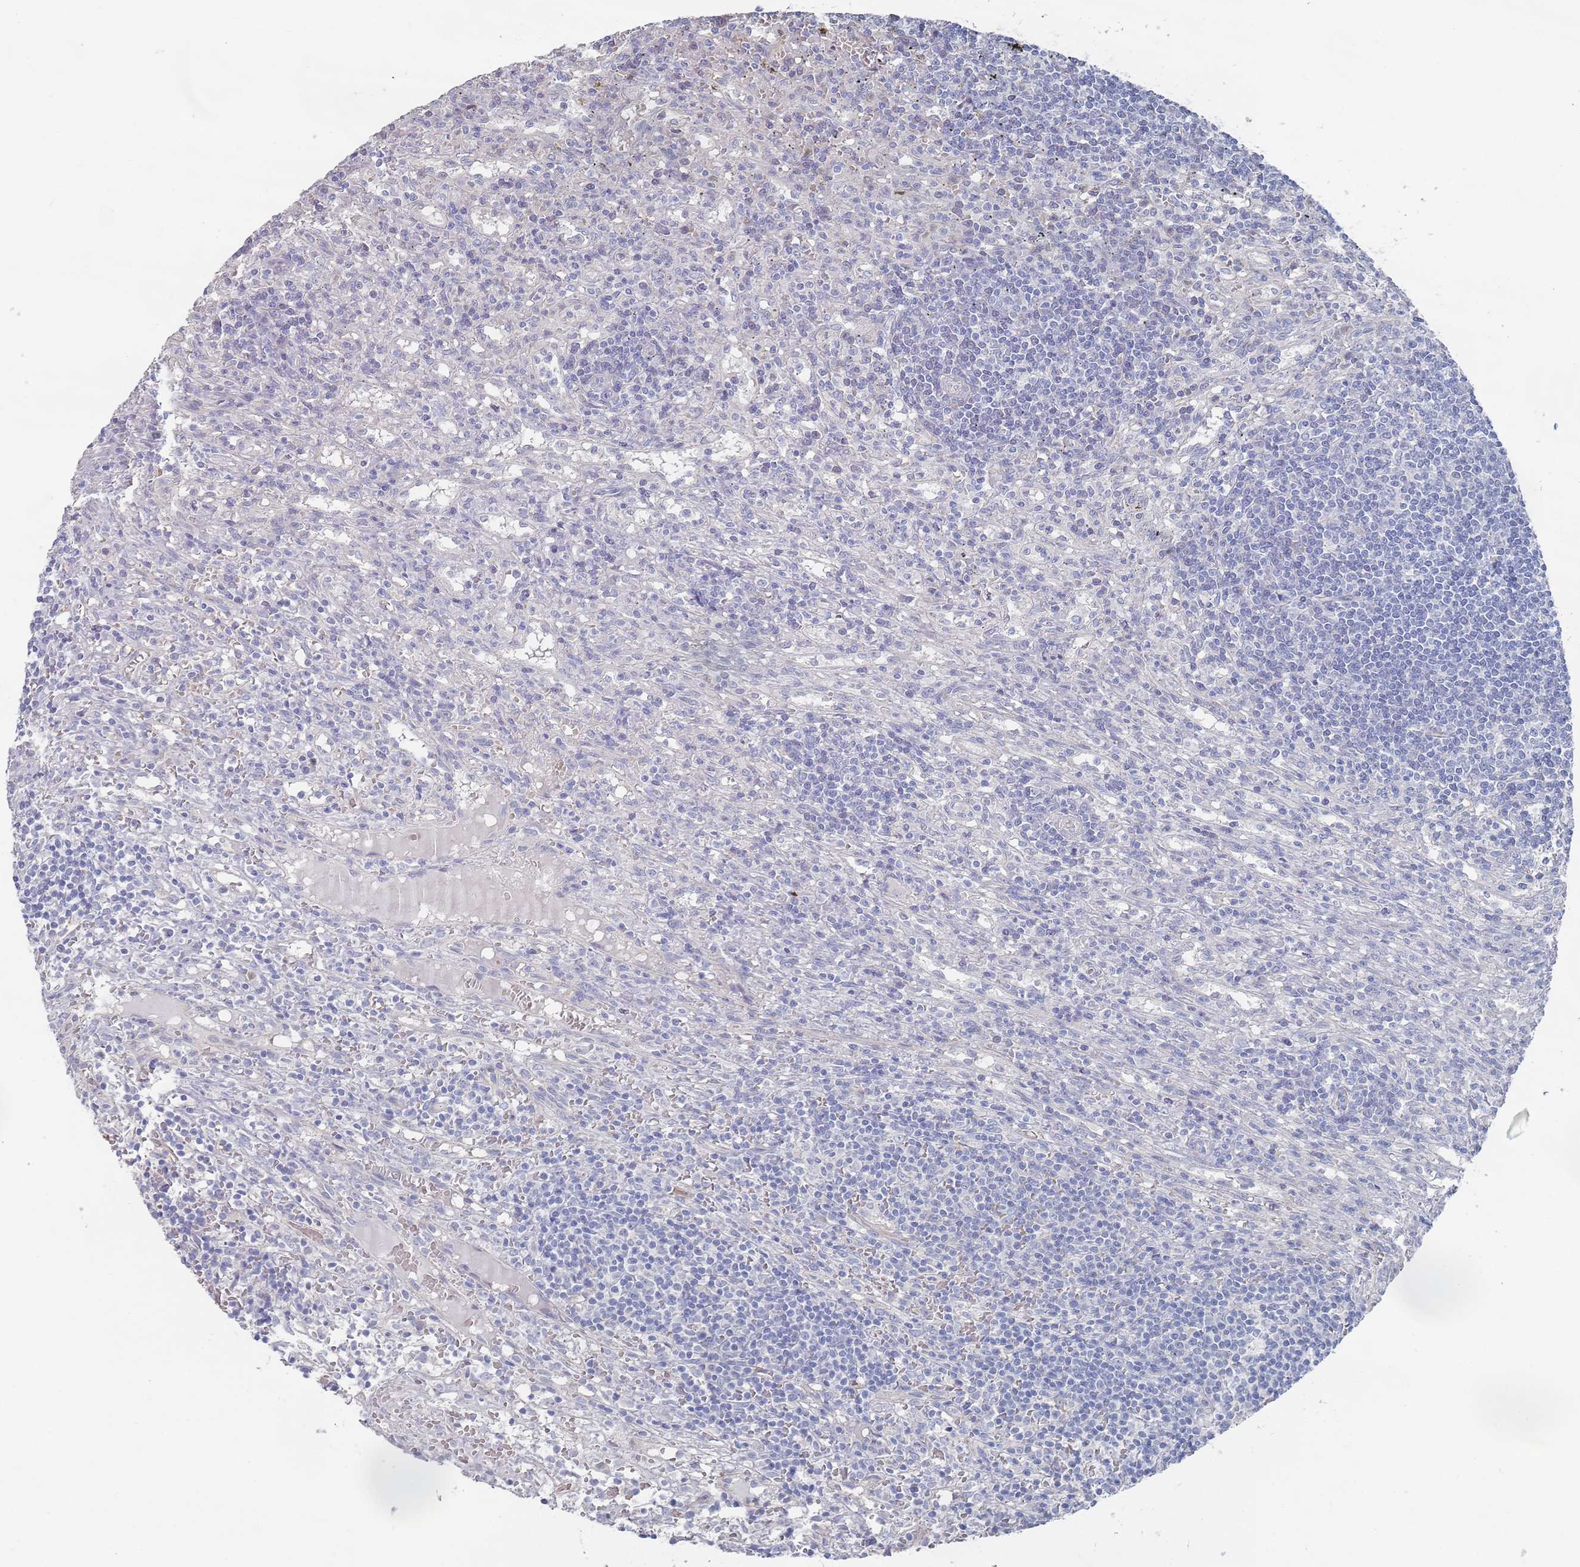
{"staining": {"intensity": "negative", "quantity": "none", "location": "none"}, "tissue": "lymphoma", "cell_type": "Tumor cells", "image_type": "cancer", "snomed": [{"axis": "morphology", "description": "Malignant lymphoma, non-Hodgkin's type, Low grade"}, {"axis": "topography", "description": "Spleen"}], "caption": "Immunohistochemistry histopathology image of neoplastic tissue: human low-grade malignant lymphoma, non-Hodgkin's type stained with DAB (3,3'-diaminobenzidine) reveals no significant protein positivity in tumor cells.", "gene": "TMCO3", "patient": {"sex": "male", "age": 76}}